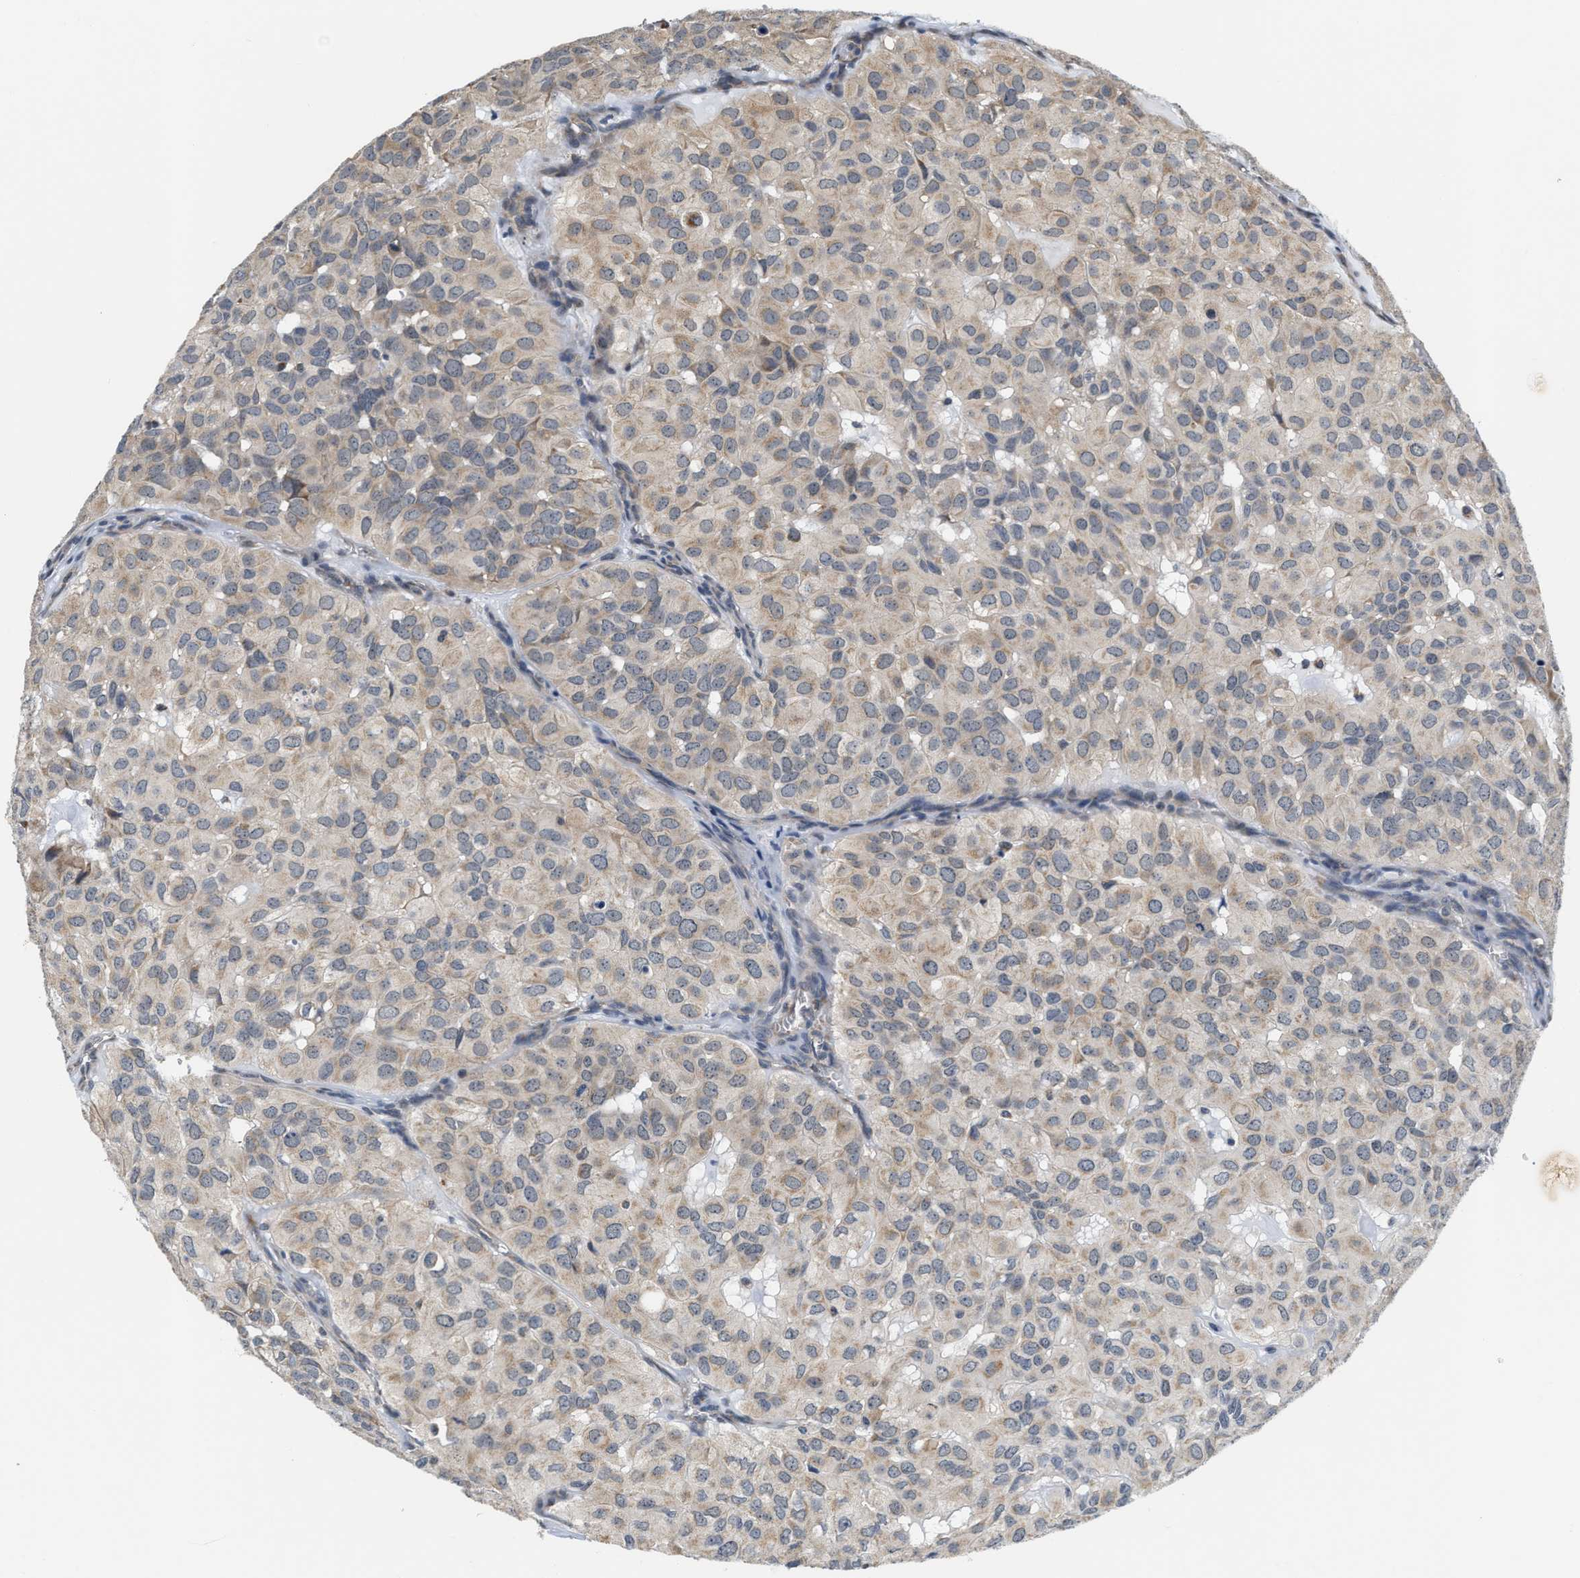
{"staining": {"intensity": "weak", "quantity": ">75%", "location": "cytoplasmic/membranous"}, "tissue": "head and neck cancer", "cell_type": "Tumor cells", "image_type": "cancer", "snomed": [{"axis": "morphology", "description": "Adenocarcinoma, NOS"}, {"axis": "topography", "description": "Salivary gland, NOS"}, {"axis": "topography", "description": "Head-Neck"}], "caption": "A micrograph of adenocarcinoma (head and neck) stained for a protein reveals weak cytoplasmic/membranous brown staining in tumor cells.", "gene": "GIGYF1", "patient": {"sex": "female", "age": 76}}